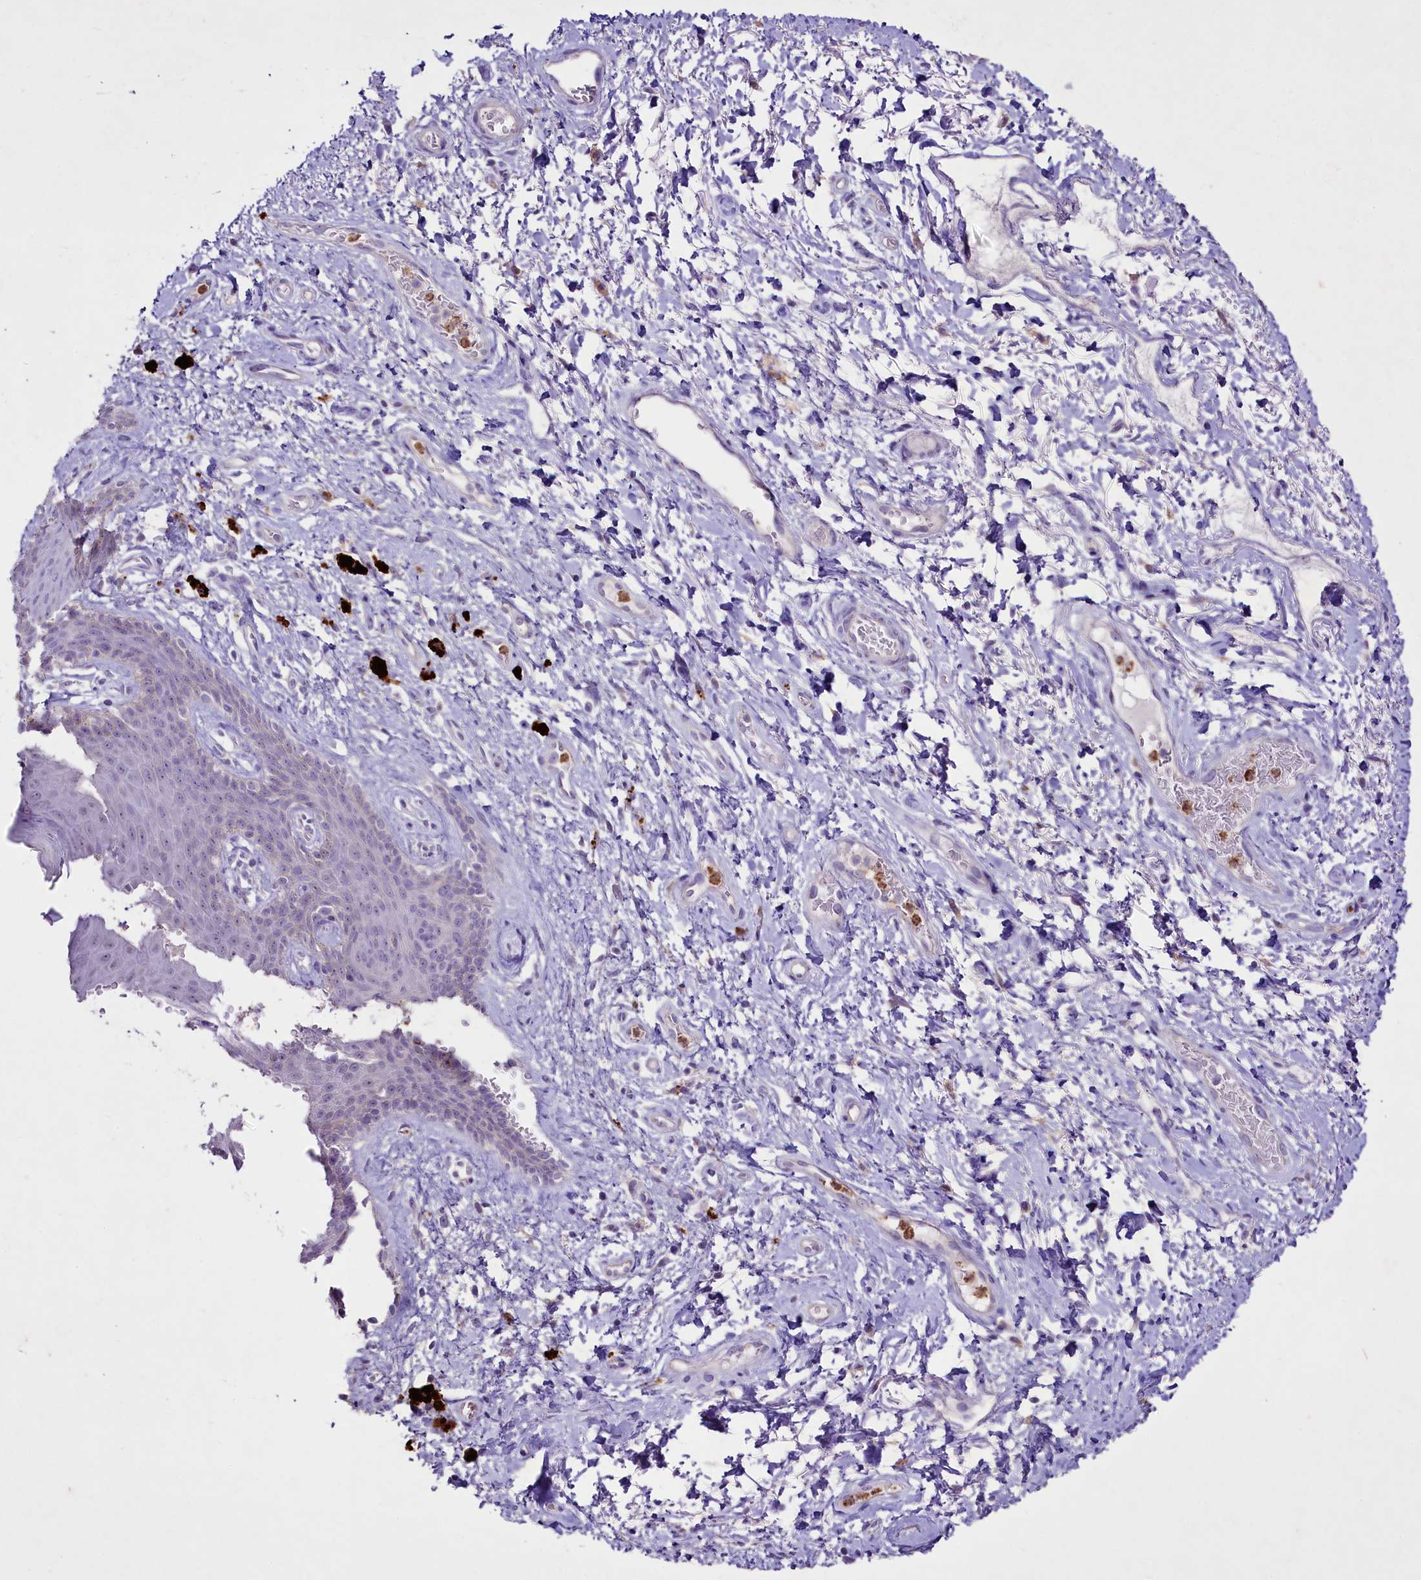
{"staining": {"intensity": "negative", "quantity": "none", "location": "none"}, "tissue": "skin", "cell_type": "Epidermal cells", "image_type": "normal", "snomed": [{"axis": "morphology", "description": "Normal tissue, NOS"}, {"axis": "topography", "description": "Anal"}], "caption": "The histopathology image reveals no significant expression in epidermal cells of skin.", "gene": "FAM209B", "patient": {"sex": "female", "age": 46}}